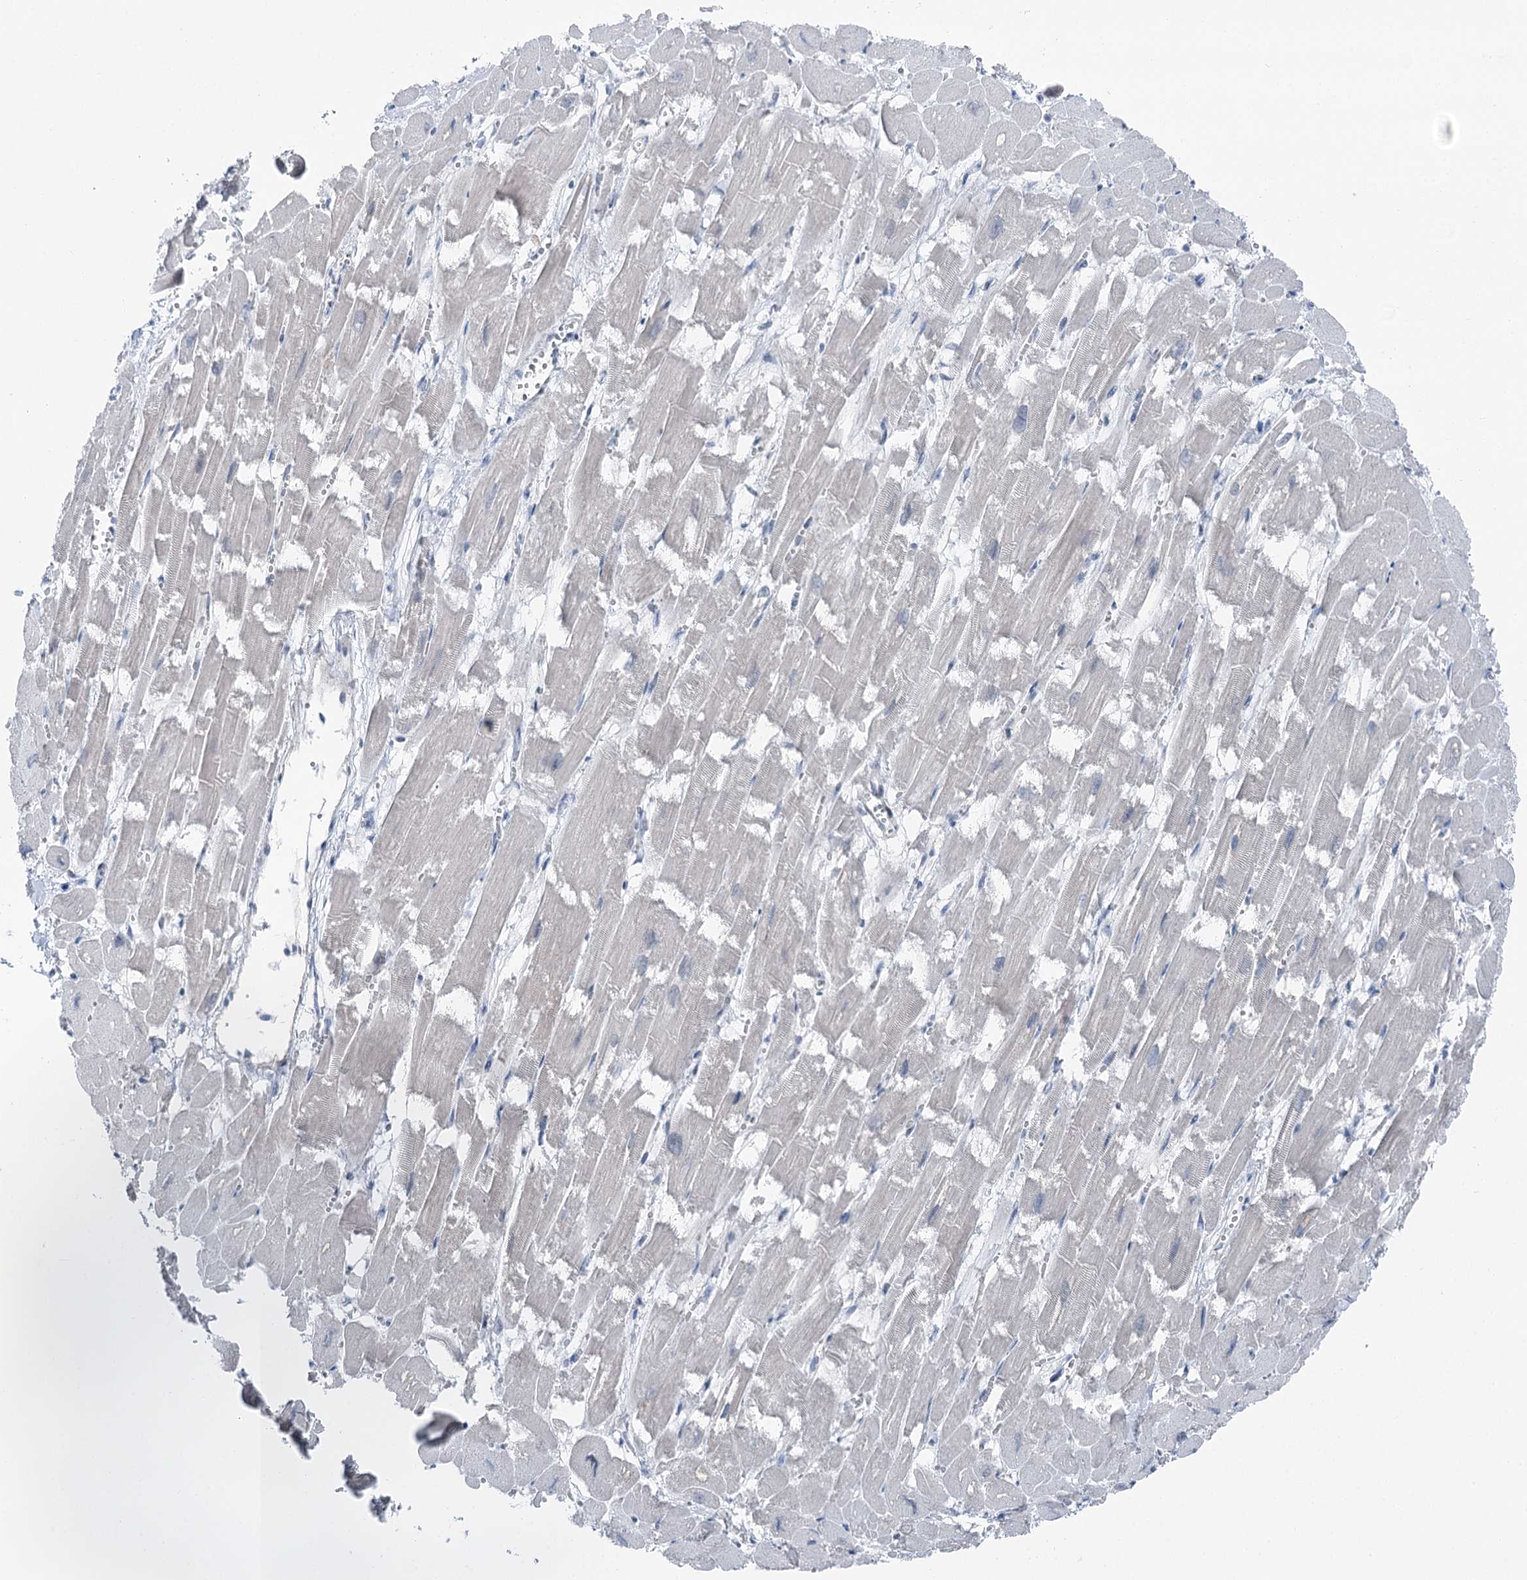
{"staining": {"intensity": "weak", "quantity": "<25%", "location": "cytoplasmic/membranous"}, "tissue": "heart muscle", "cell_type": "Cardiomyocytes", "image_type": "normal", "snomed": [{"axis": "morphology", "description": "Normal tissue, NOS"}, {"axis": "topography", "description": "Heart"}], "caption": "Immunohistochemistry (IHC) of benign human heart muscle exhibits no expression in cardiomyocytes.", "gene": "STEEP1", "patient": {"sex": "male", "age": 54}}